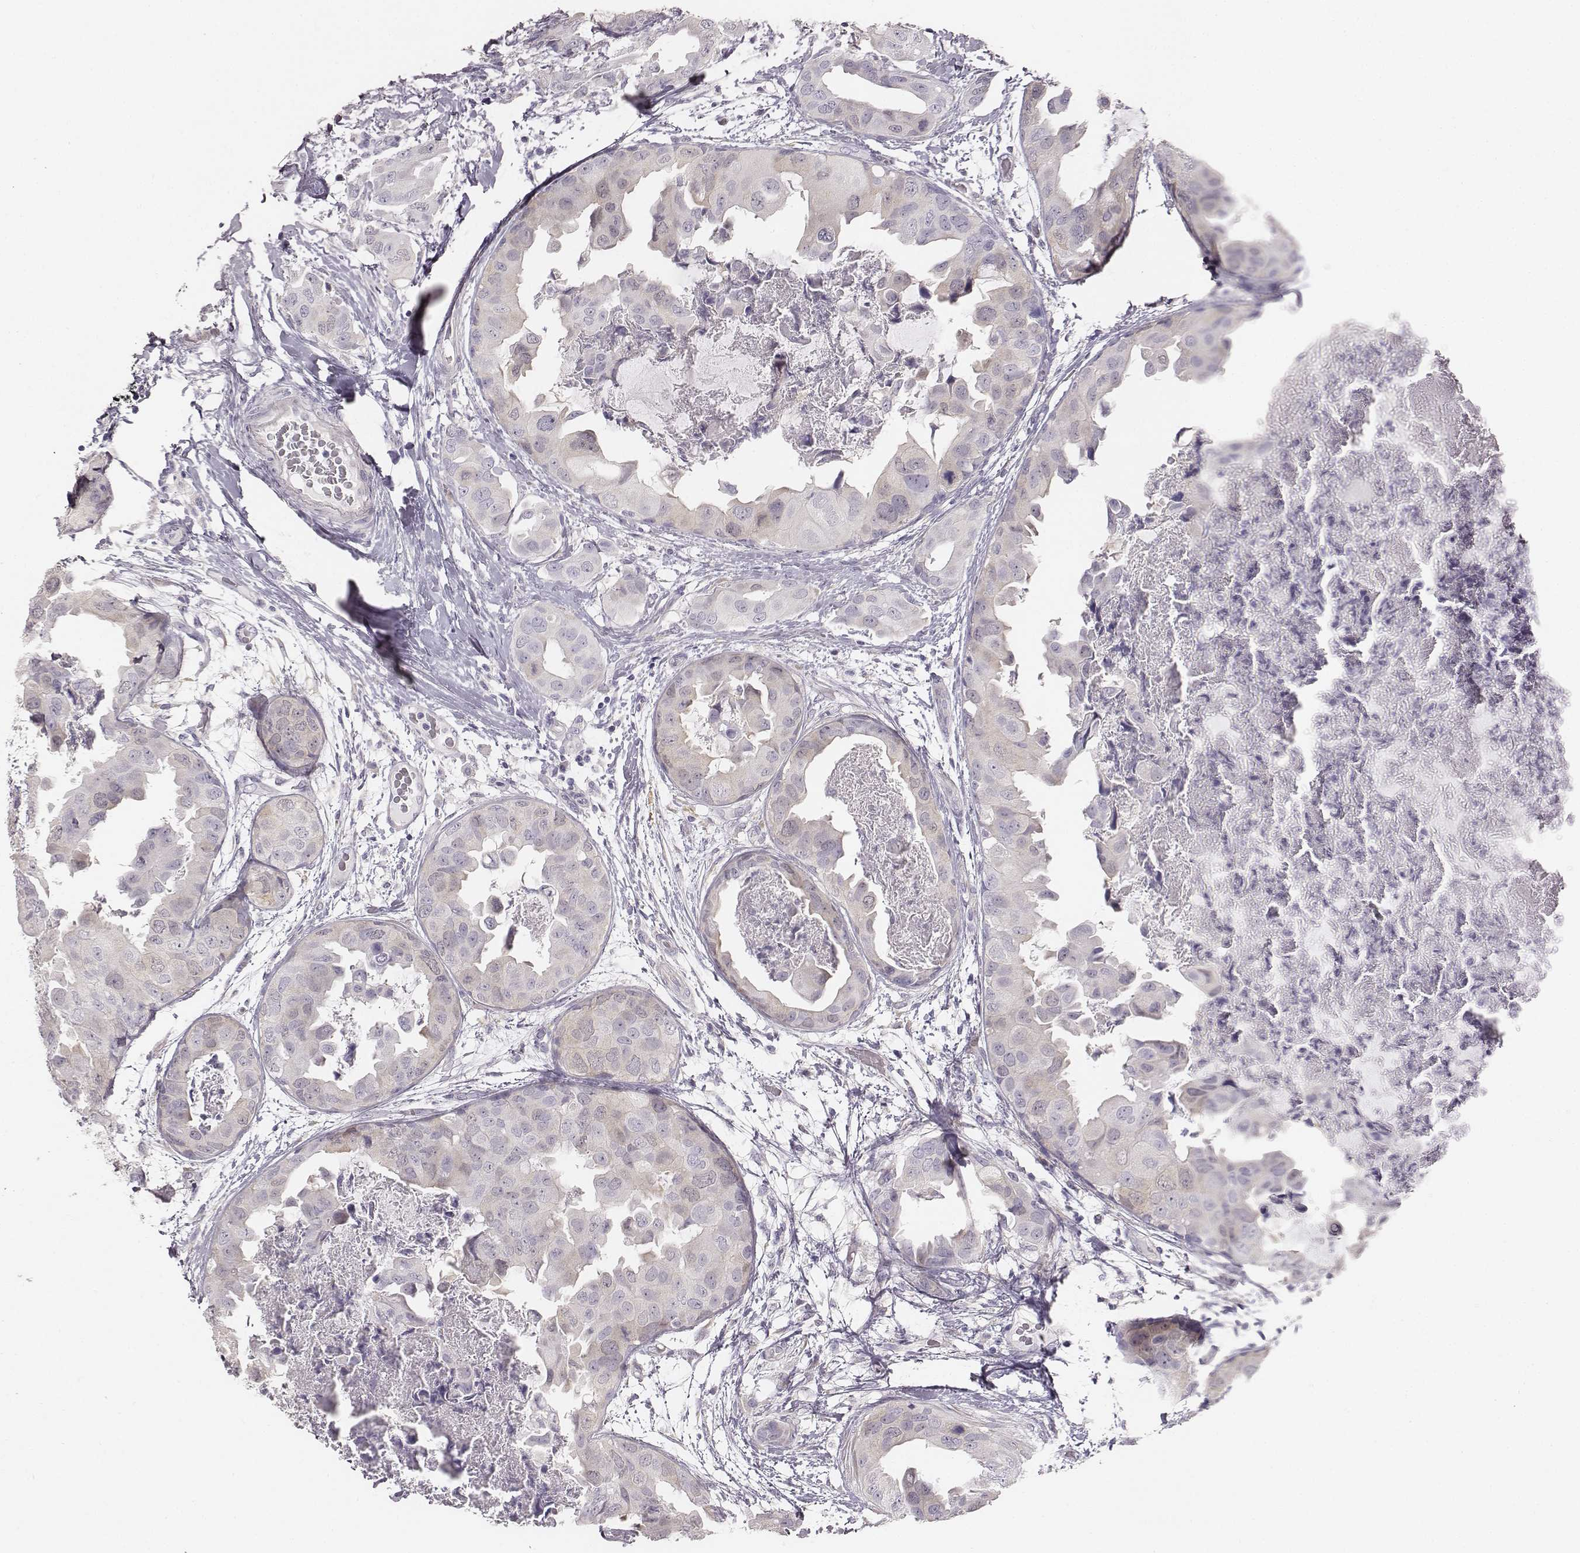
{"staining": {"intensity": "negative", "quantity": "none", "location": "none"}, "tissue": "breast cancer", "cell_type": "Tumor cells", "image_type": "cancer", "snomed": [{"axis": "morphology", "description": "Normal tissue, NOS"}, {"axis": "morphology", "description": "Duct carcinoma"}, {"axis": "topography", "description": "Breast"}], "caption": "Tumor cells are negative for protein expression in human invasive ductal carcinoma (breast).", "gene": "PBK", "patient": {"sex": "female", "age": 40}}